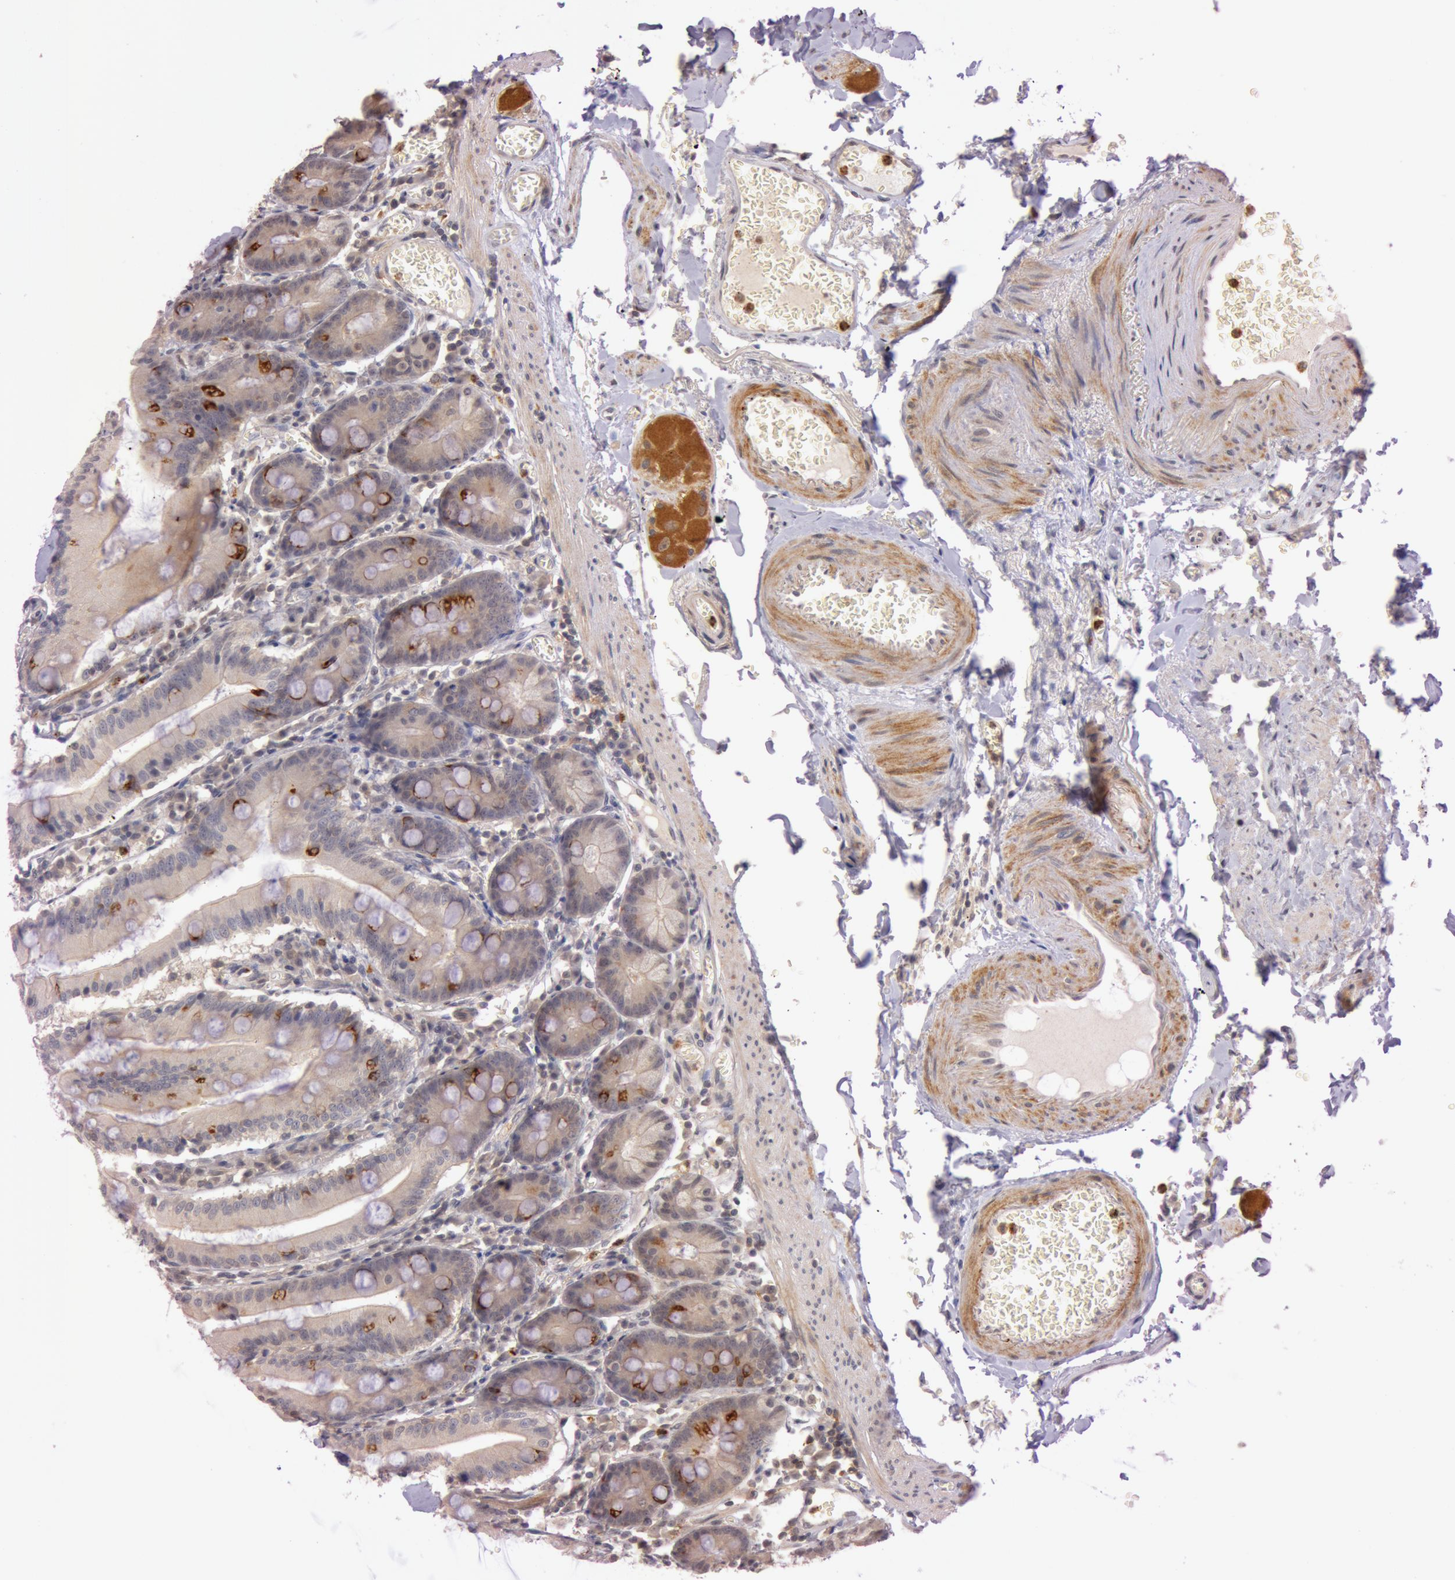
{"staining": {"intensity": "weak", "quantity": ">75%", "location": "cytoplasmic/membranous"}, "tissue": "small intestine", "cell_type": "Glandular cells", "image_type": "normal", "snomed": [{"axis": "morphology", "description": "Normal tissue, NOS"}, {"axis": "topography", "description": "Small intestine"}], "caption": "Small intestine stained with DAB IHC demonstrates low levels of weak cytoplasmic/membranous expression in approximately >75% of glandular cells.", "gene": "ATG2B", "patient": {"sex": "male", "age": 71}}